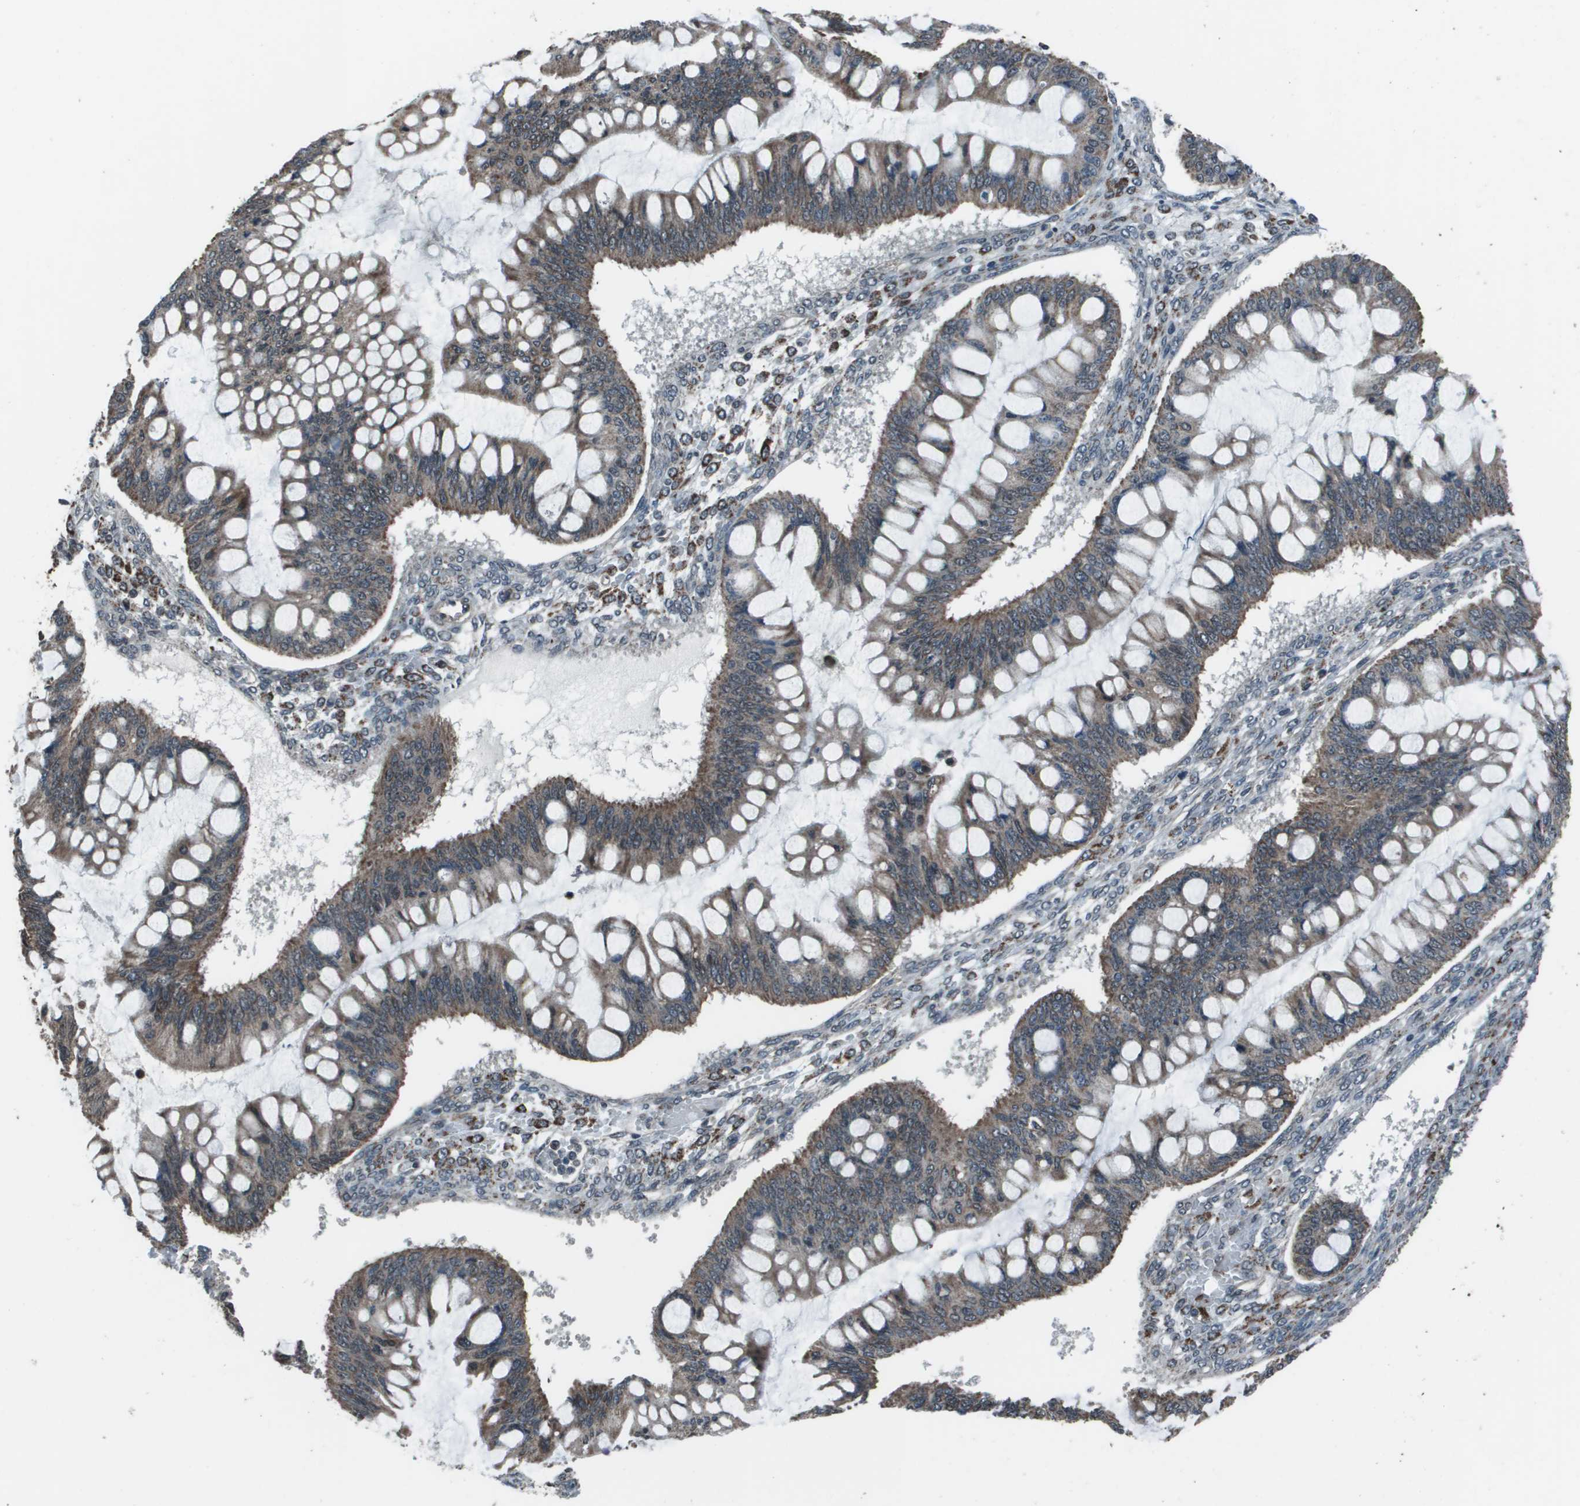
{"staining": {"intensity": "moderate", "quantity": ">75%", "location": "cytoplasmic/membranous"}, "tissue": "ovarian cancer", "cell_type": "Tumor cells", "image_type": "cancer", "snomed": [{"axis": "morphology", "description": "Cystadenocarcinoma, mucinous, NOS"}, {"axis": "topography", "description": "Ovary"}], "caption": "This is an image of immunohistochemistry staining of ovarian cancer, which shows moderate staining in the cytoplasmic/membranous of tumor cells.", "gene": "PPFIA1", "patient": {"sex": "female", "age": 73}}